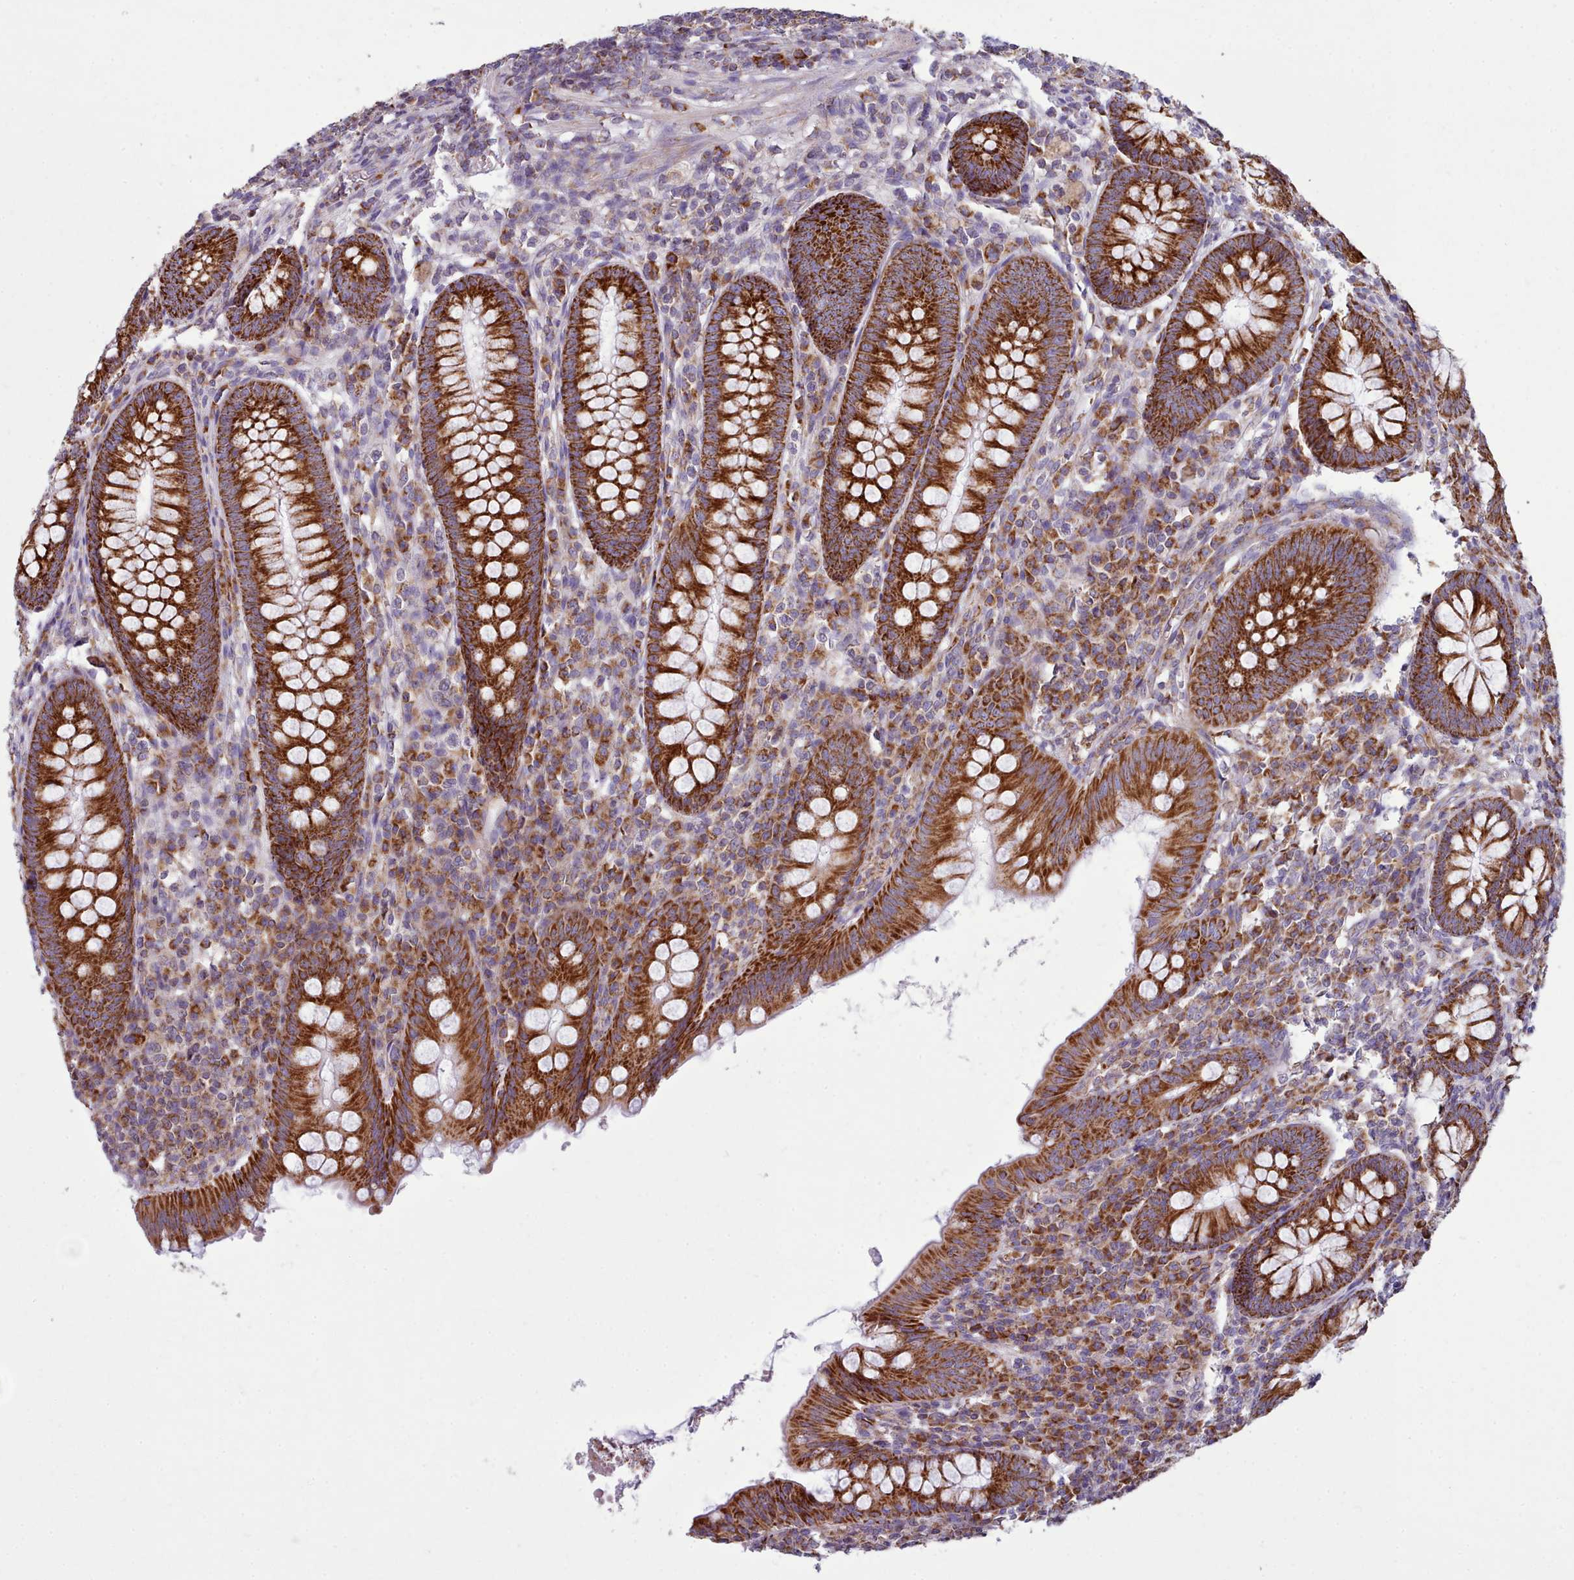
{"staining": {"intensity": "strong", "quantity": ">75%", "location": "cytoplasmic/membranous"}, "tissue": "appendix", "cell_type": "Glandular cells", "image_type": "normal", "snomed": [{"axis": "morphology", "description": "Normal tissue, NOS"}, {"axis": "topography", "description": "Appendix"}], "caption": "IHC of benign appendix demonstrates high levels of strong cytoplasmic/membranous staining in about >75% of glandular cells.", "gene": "SRP54", "patient": {"sex": "male", "age": 56}}